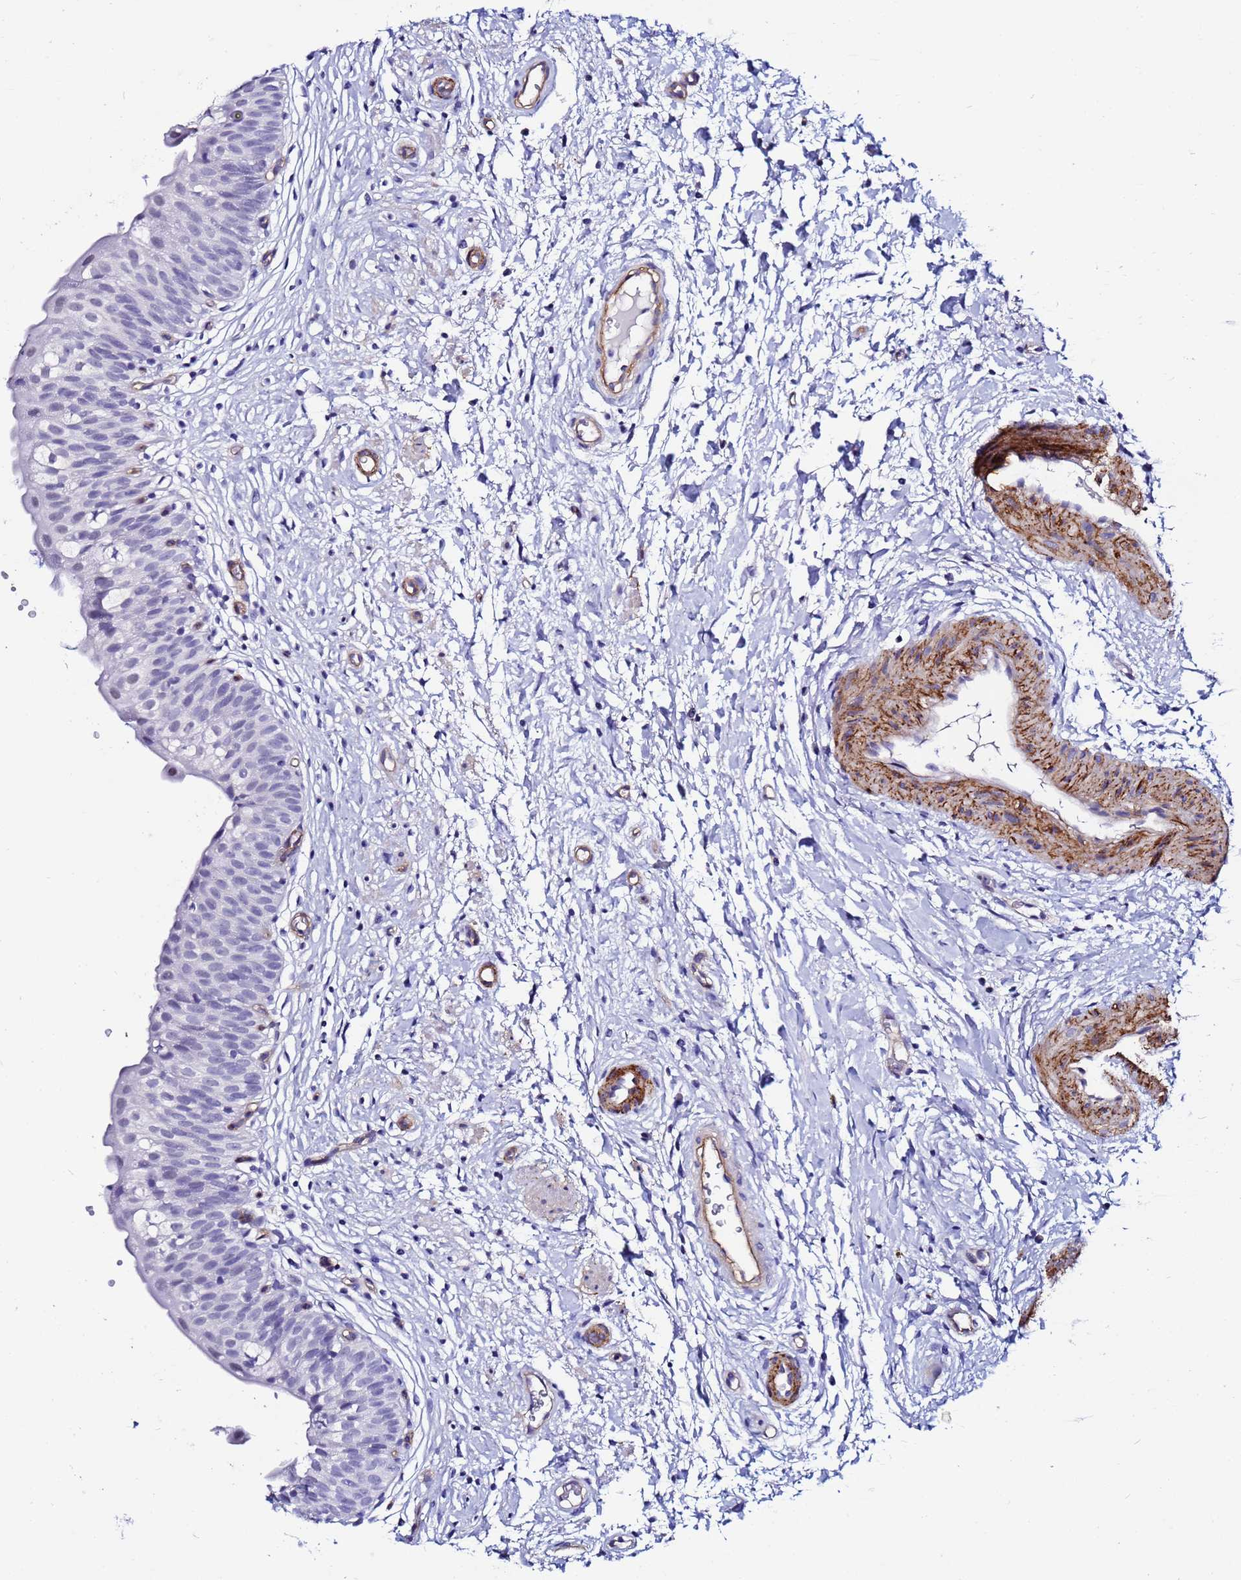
{"staining": {"intensity": "negative", "quantity": "none", "location": "none"}, "tissue": "urinary bladder", "cell_type": "Urothelial cells", "image_type": "normal", "snomed": [{"axis": "morphology", "description": "Normal tissue, NOS"}, {"axis": "topography", "description": "Urinary bladder"}], "caption": "A histopathology image of urinary bladder stained for a protein demonstrates no brown staining in urothelial cells.", "gene": "DEFB104A", "patient": {"sex": "male", "age": 55}}